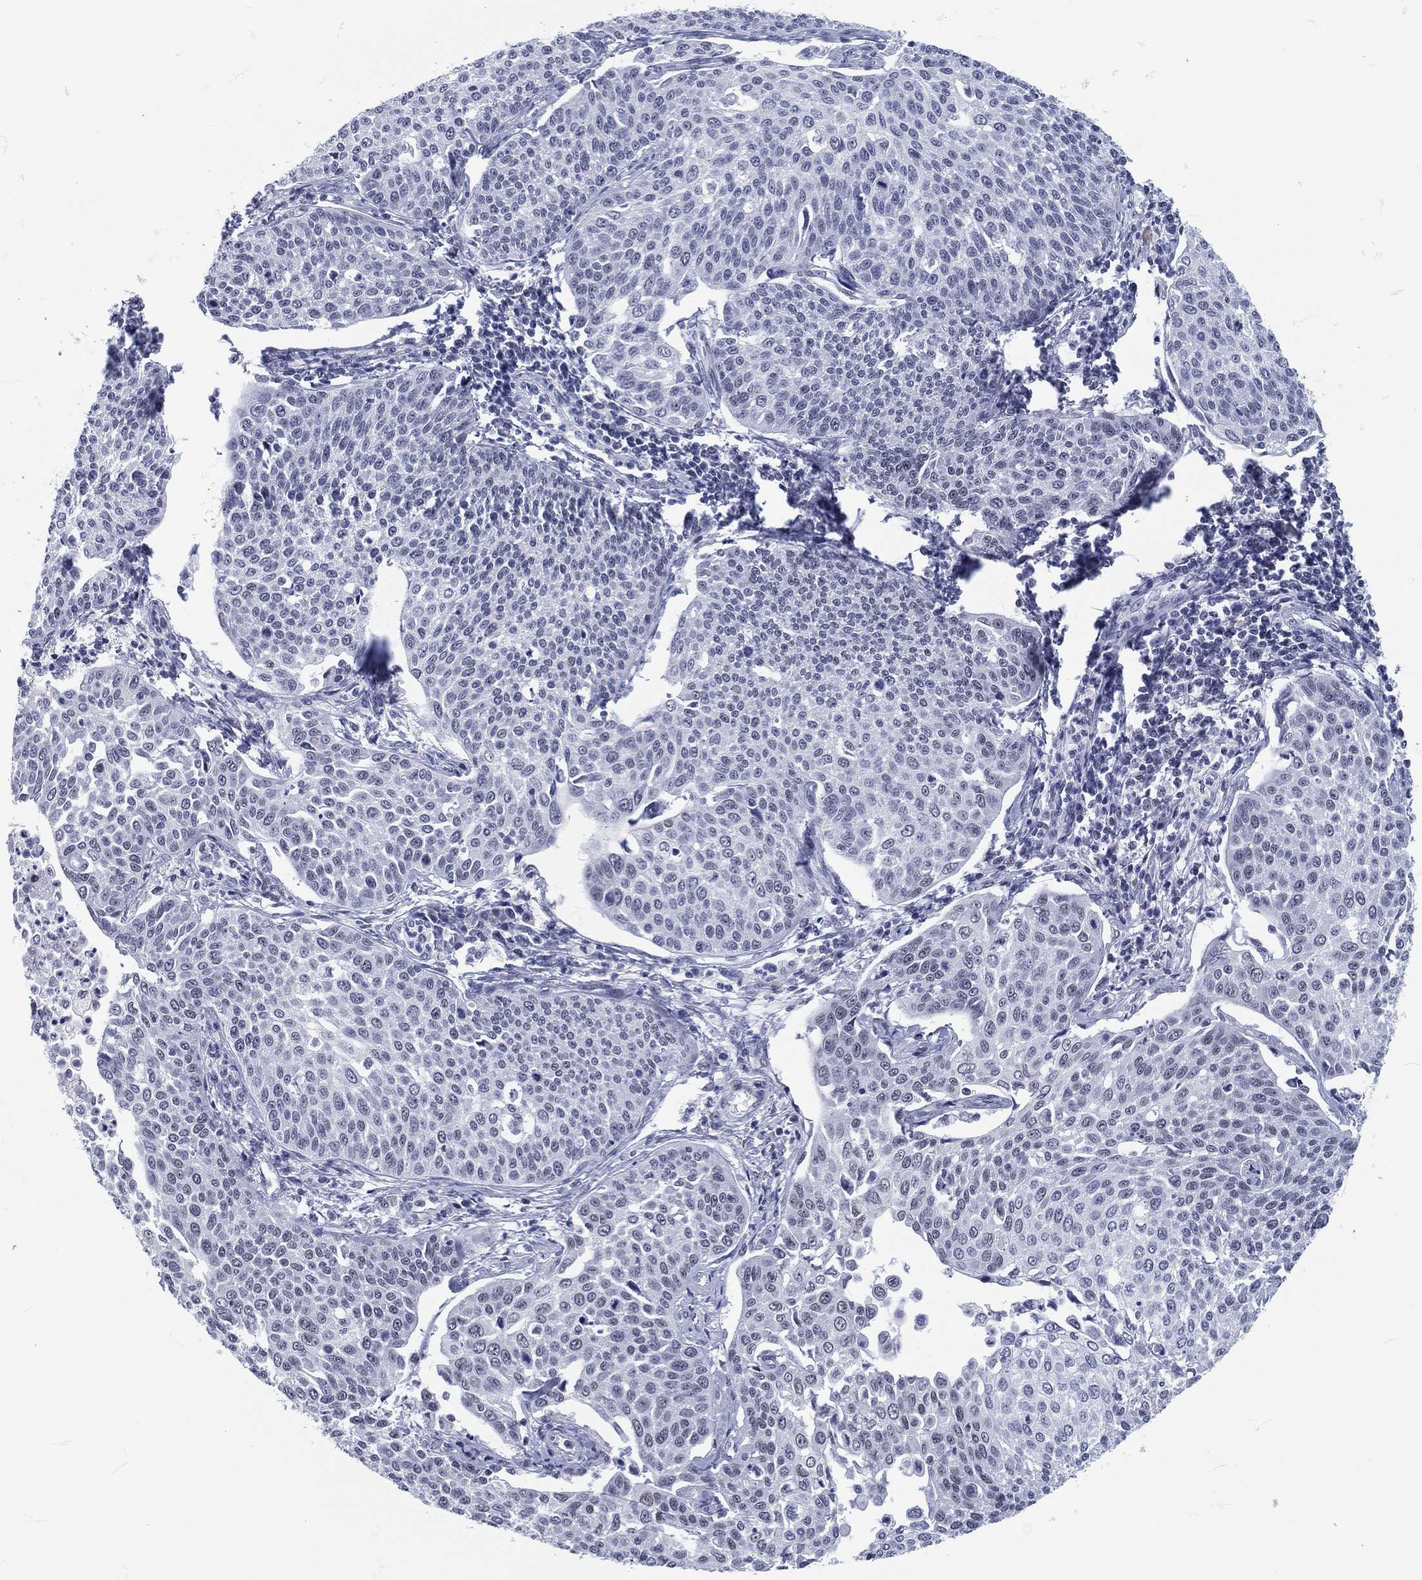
{"staining": {"intensity": "negative", "quantity": "none", "location": "none"}, "tissue": "cervical cancer", "cell_type": "Tumor cells", "image_type": "cancer", "snomed": [{"axis": "morphology", "description": "Squamous cell carcinoma, NOS"}, {"axis": "topography", "description": "Cervix"}], "caption": "An IHC photomicrograph of squamous cell carcinoma (cervical) is shown. There is no staining in tumor cells of squamous cell carcinoma (cervical).", "gene": "MAPK8IP1", "patient": {"sex": "female", "age": 34}}